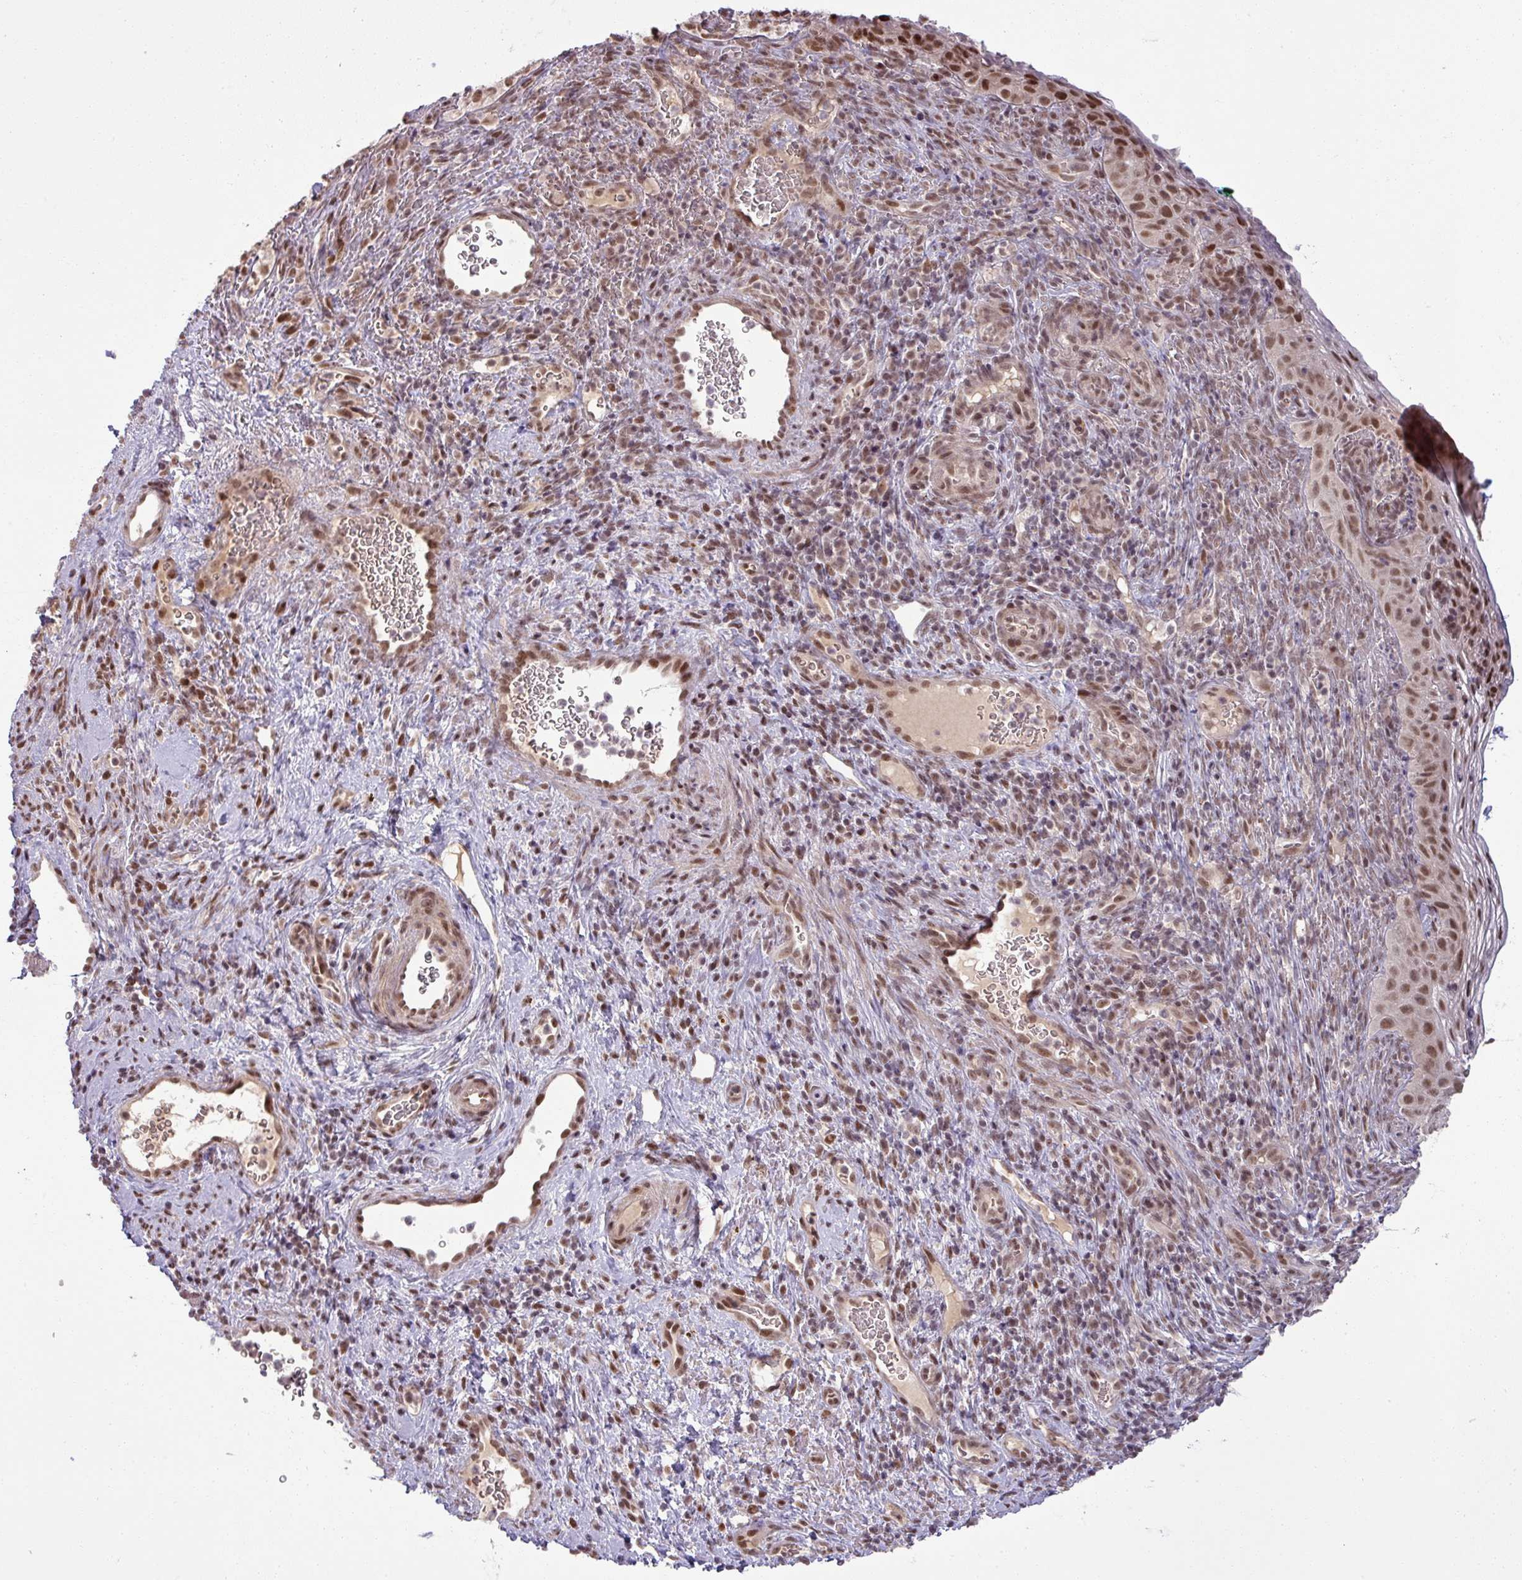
{"staining": {"intensity": "moderate", "quantity": ">75%", "location": "nuclear"}, "tissue": "cervical cancer", "cell_type": "Tumor cells", "image_type": "cancer", "snomed": [{"axis": "morphology", "description": "Squamous cell carcinoma, NOS"}, {"axis": "topography", "description": "Cervix"}], "caption": "Cervical cancer stained with a protein marker displays moderate staining in tumor cells.", "gene": "PTPN20", "patient": {"sex": "female", "age": 52}}